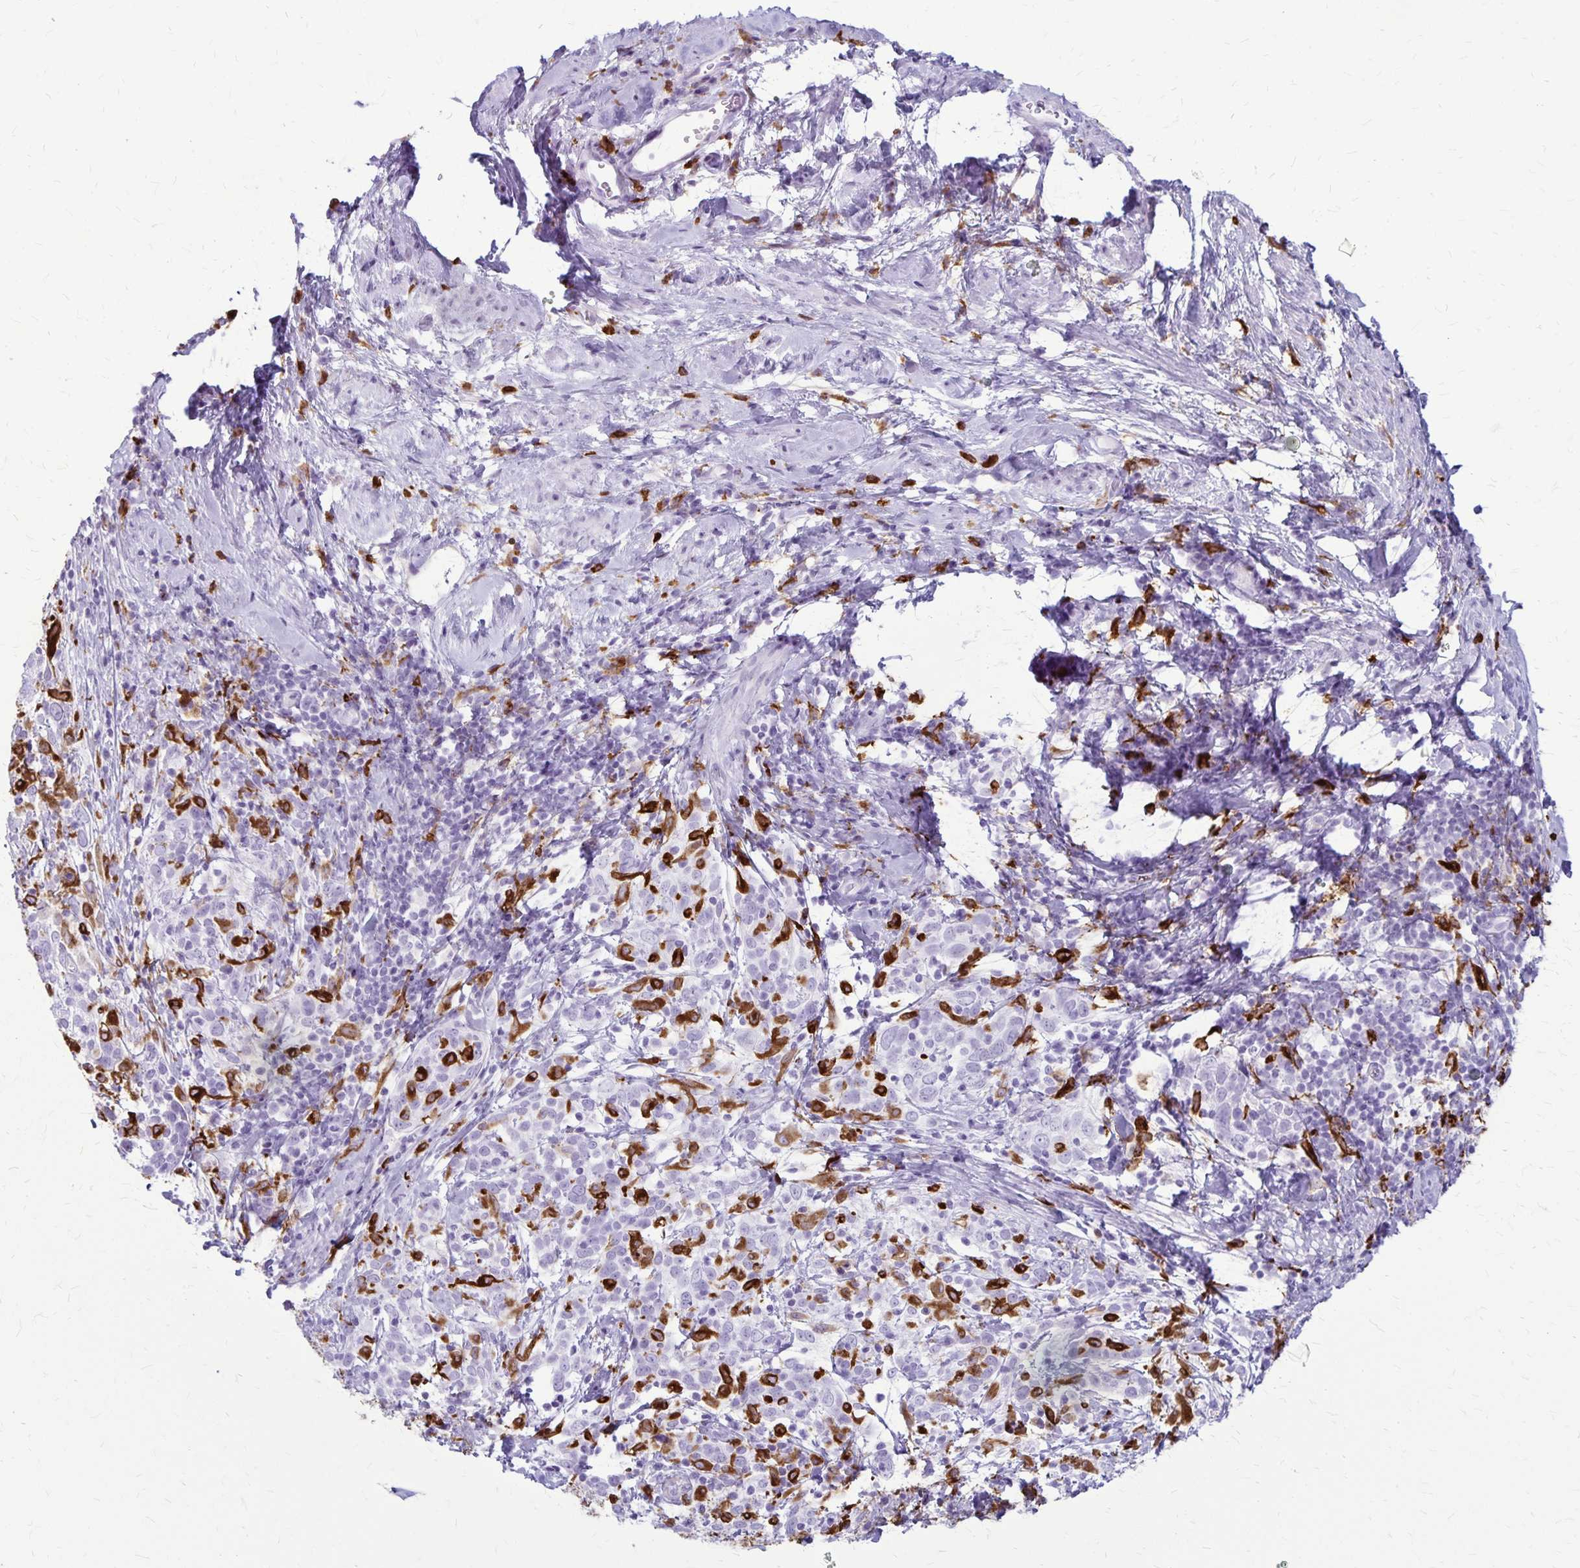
{"staining": {"intensity": "negative", "quantity": "none", "location": "none"}, "tissue": "cervical cancer", "cell_type": "Tumor cells", "image_type": "cancer", "snomed": [{"axis": "morphology", "description": "Squamous cell carcinoma, NOS"}, {"axis": "topography", "description": "Cervix"}], "caption": "Tumor cells show no significant expression in cervical squamous cell carcinoma.", "gene": "RTN1", "patient": {"sex": "female", "age": 61}}